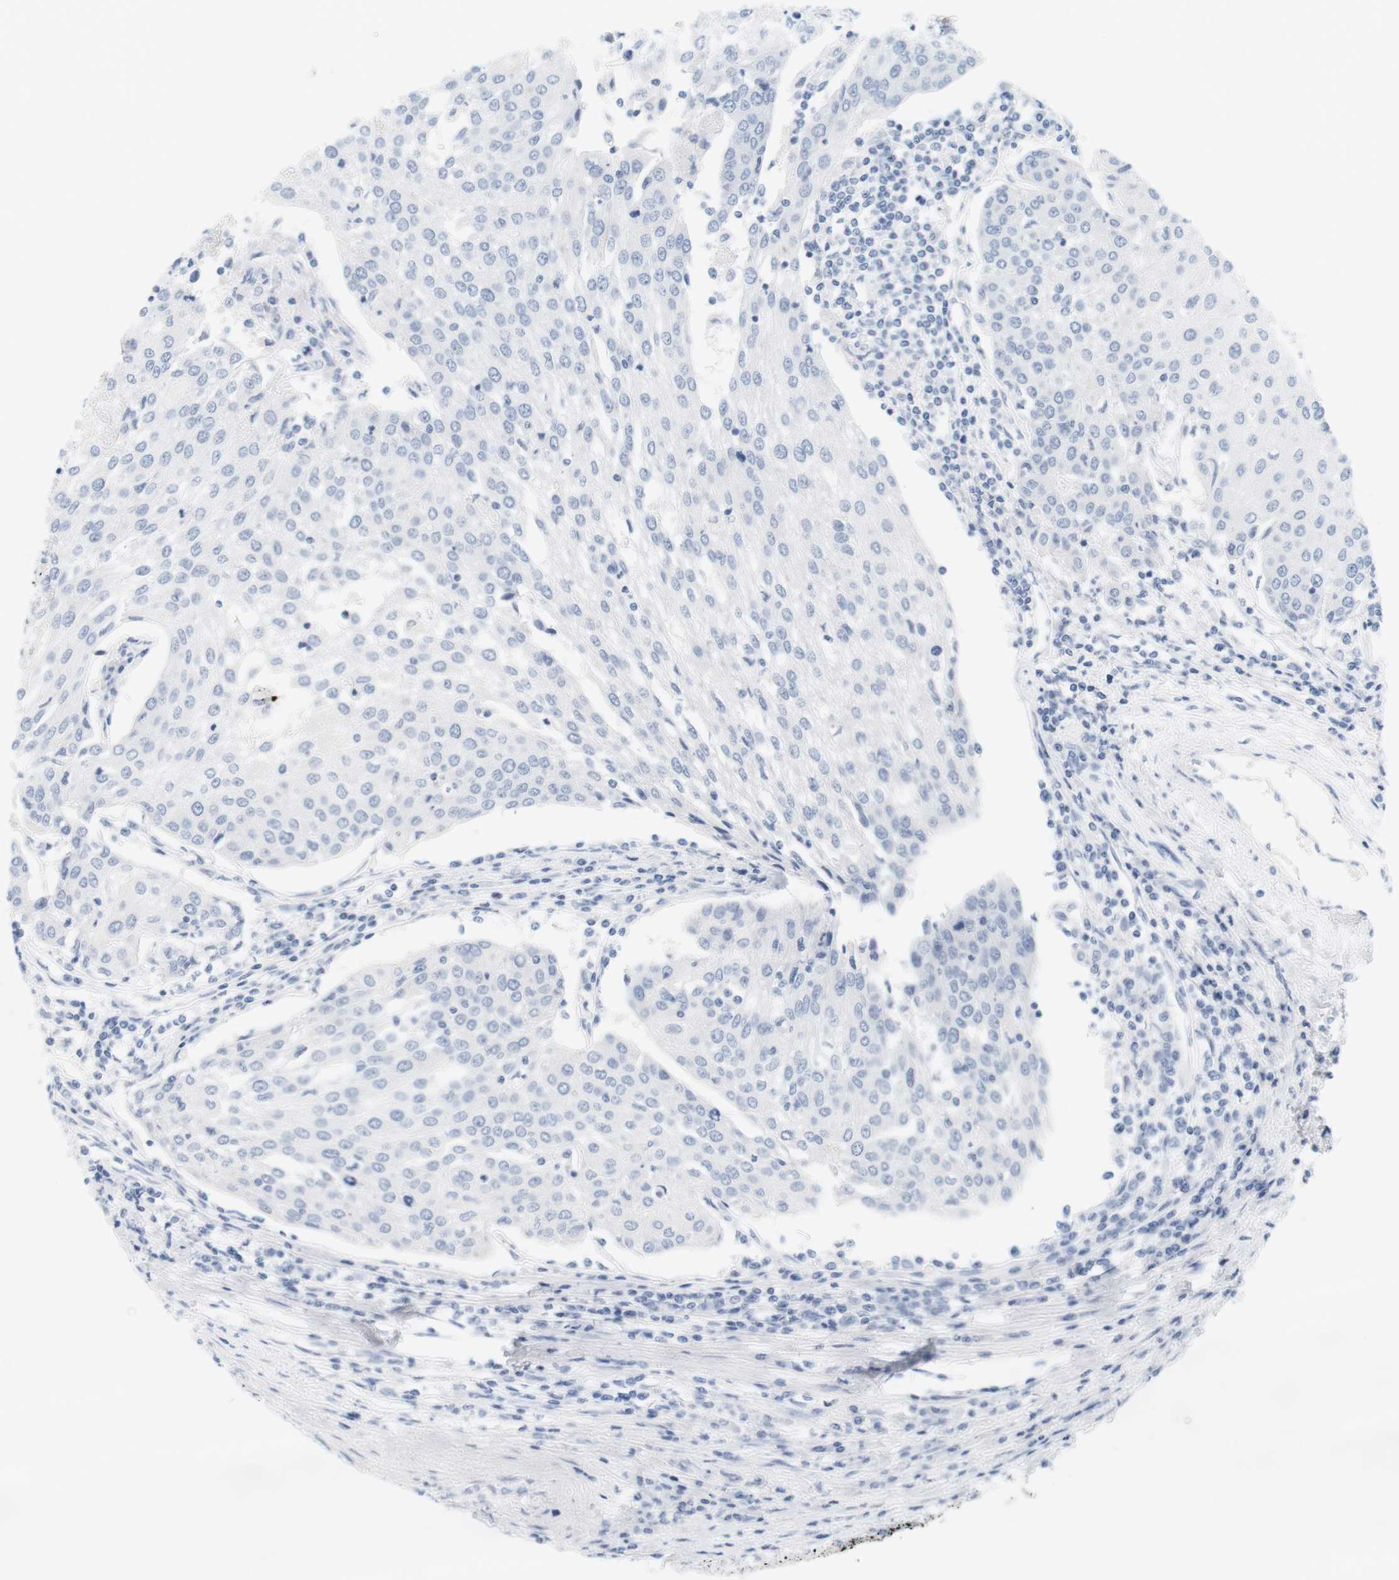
{"staining": {"intensity": "negative", "quantity": "none", "location": "none"}, "tissue": "urothelial cancer", "cell_type": "Tumor cells", "image_type": "cancer", "snomed": [{"axis": "morphology", "description": "Urothelial carcinoma, High grade"}, {"axis": "topography", "description": "Urinary bladder"}], "caption": "Human high-grade urothelial carcinoma stained for a protein using immunohistochemistry exhibits no staining in tumor cells.", "gene": "OPRM1", "patient": {"sex": "female", "age": 85}}